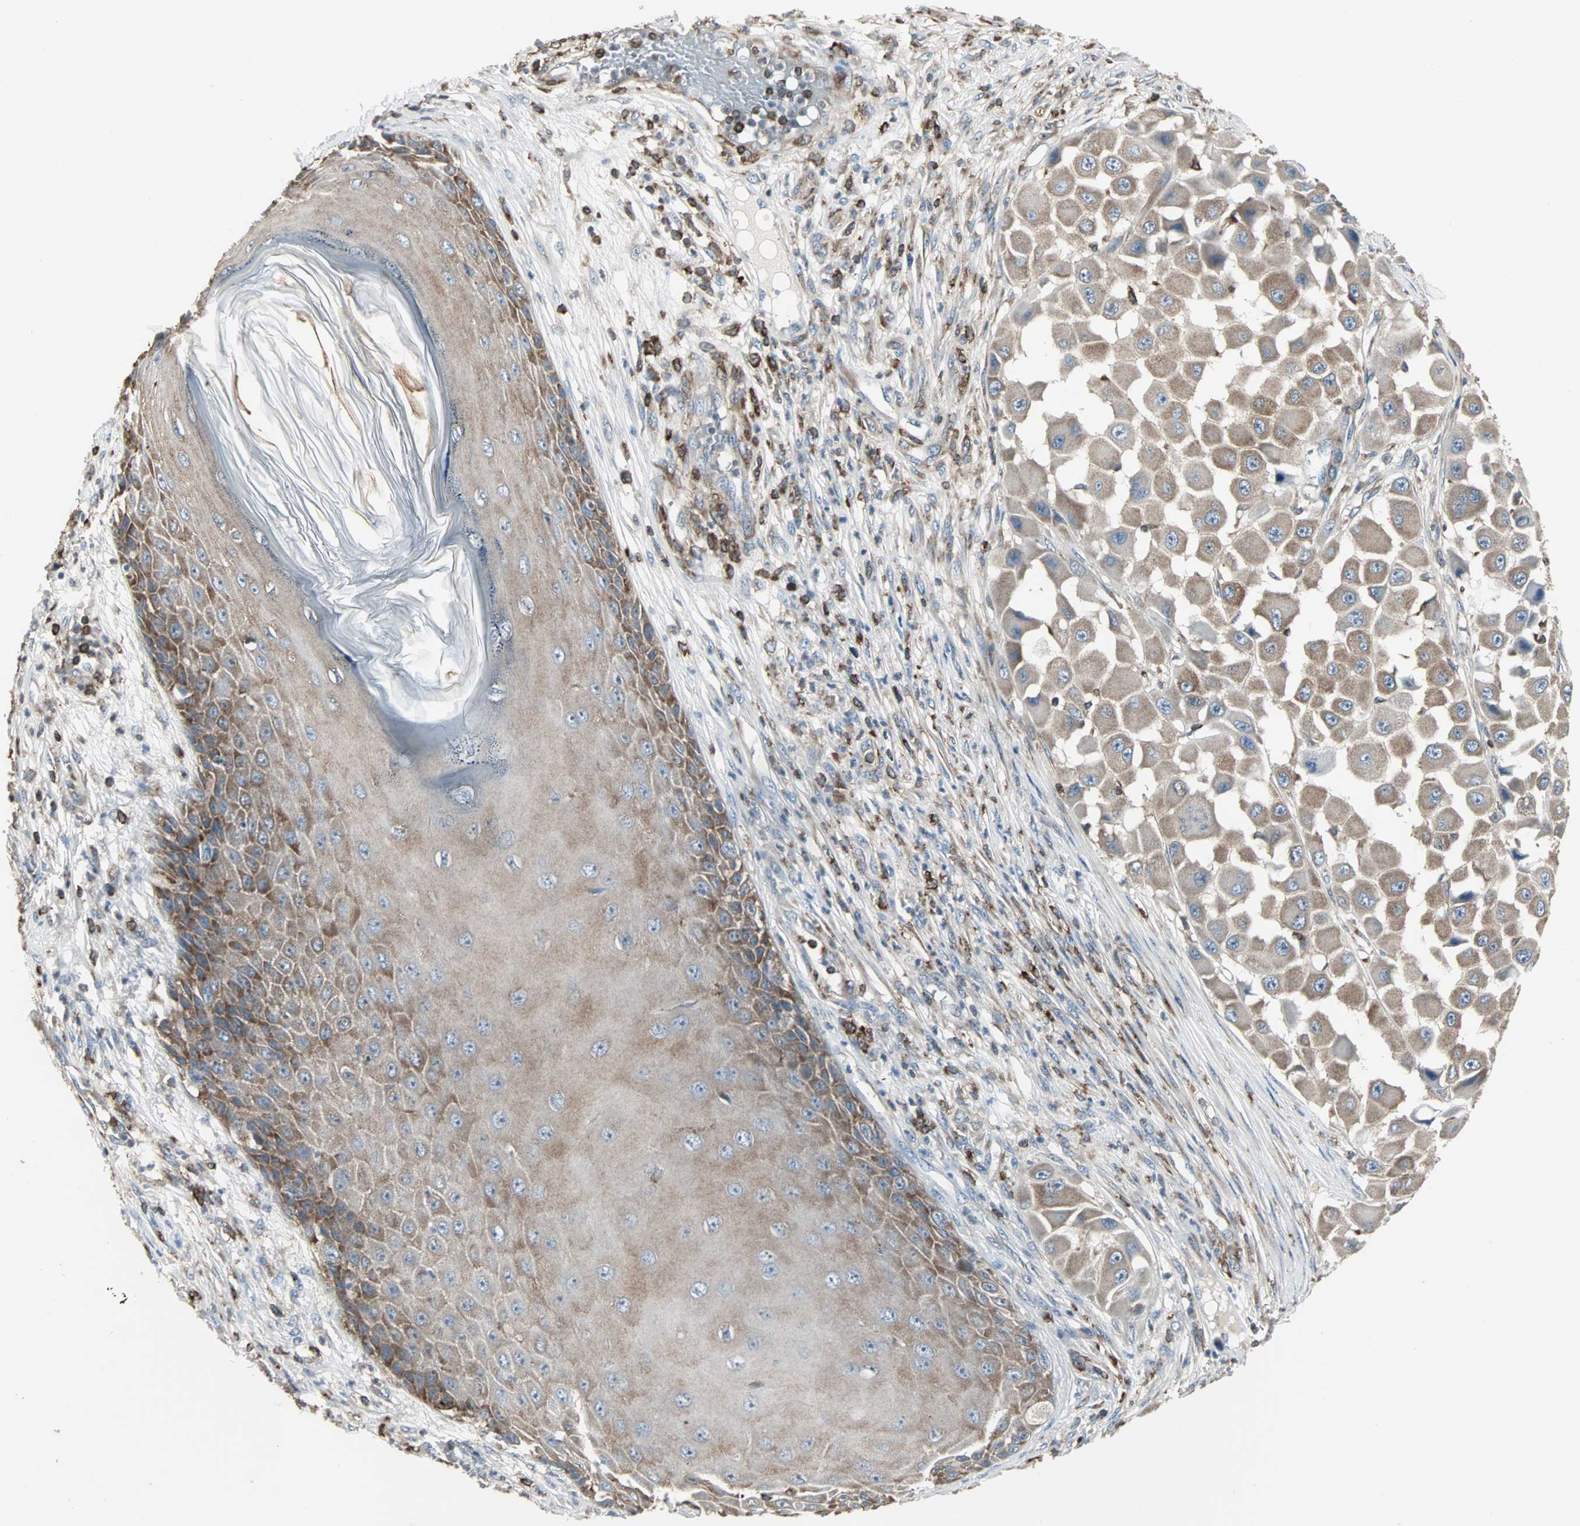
{"staining": {"intensity": "moderate", "quantity": ">75%", "location": "cytoplasmic/membranous"}, "tissue": "melanoma", "cell_type": "Tumor cells", "image_type": "cancer", "snomed": [{"axis": "morphology", "description": "Malignant melanoma, NOS"}, {"axis": "topography", "description": "Skin"}], "caption": "Moderate cytoplasmic/membranous expression for a protein is present in about >75% of tumor cells of melanoma using immunohistochemistry (IHC).", "gene": "LRRFIP1", "patient": {"sex": "female", "age": 81}}